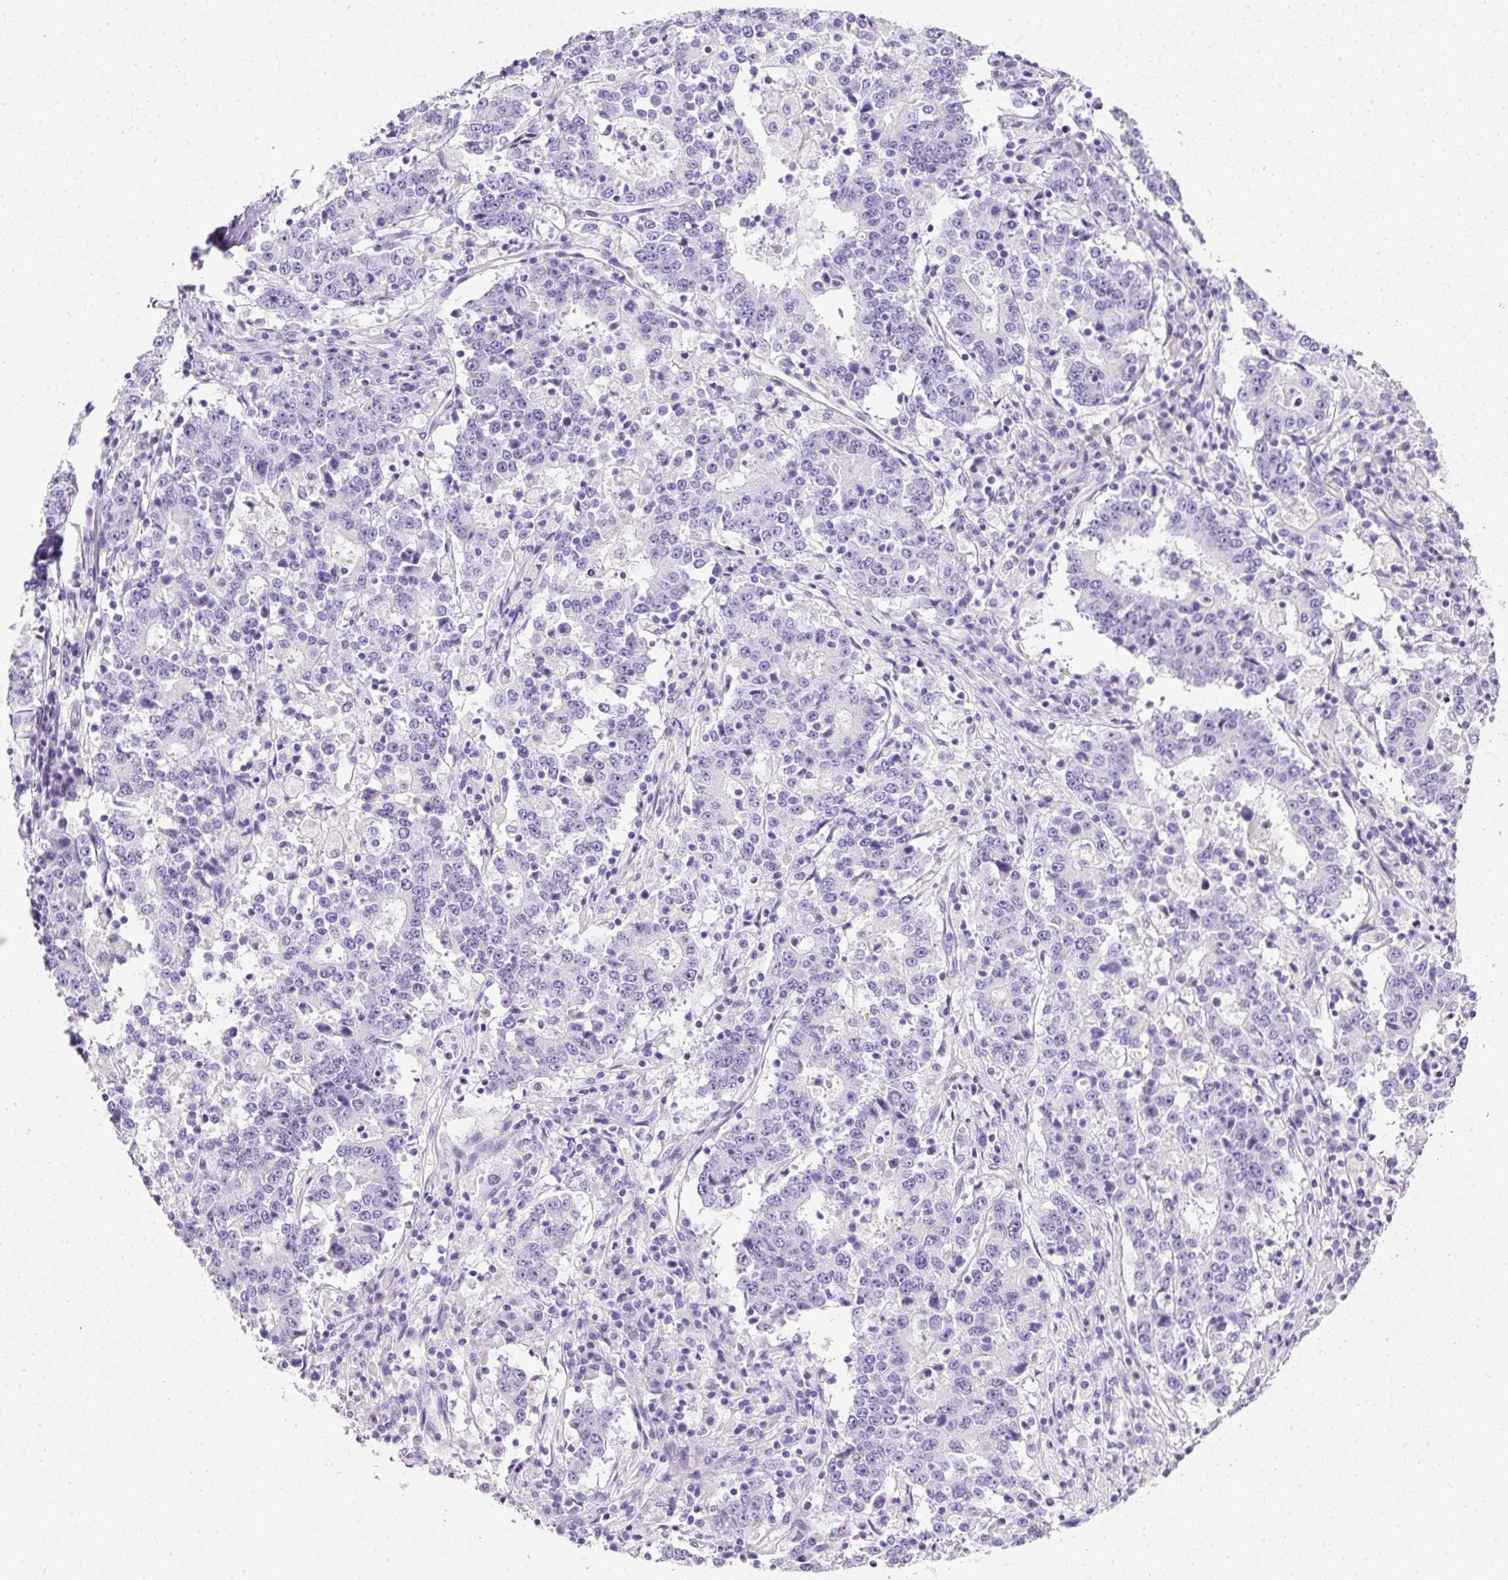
{"staining": {"intensity": "negative", "quantity": "none", "location": "none"}, "tissue": "stomach cancer", "cell_type": "Tumor cells", "image_type": "cancer", "snomed": [{"axis": "morphology", "description": "Adenocarcinoma, NOS"}, {"axis": "topography", "description": "Stomach"}], "caption": "Micrograph shows no significant protein positivity in tumor cells of stomach cancer (adenocarcinoma).", "gene": "C2CD4C", "patient": {"sex": "male", "age": 59}}